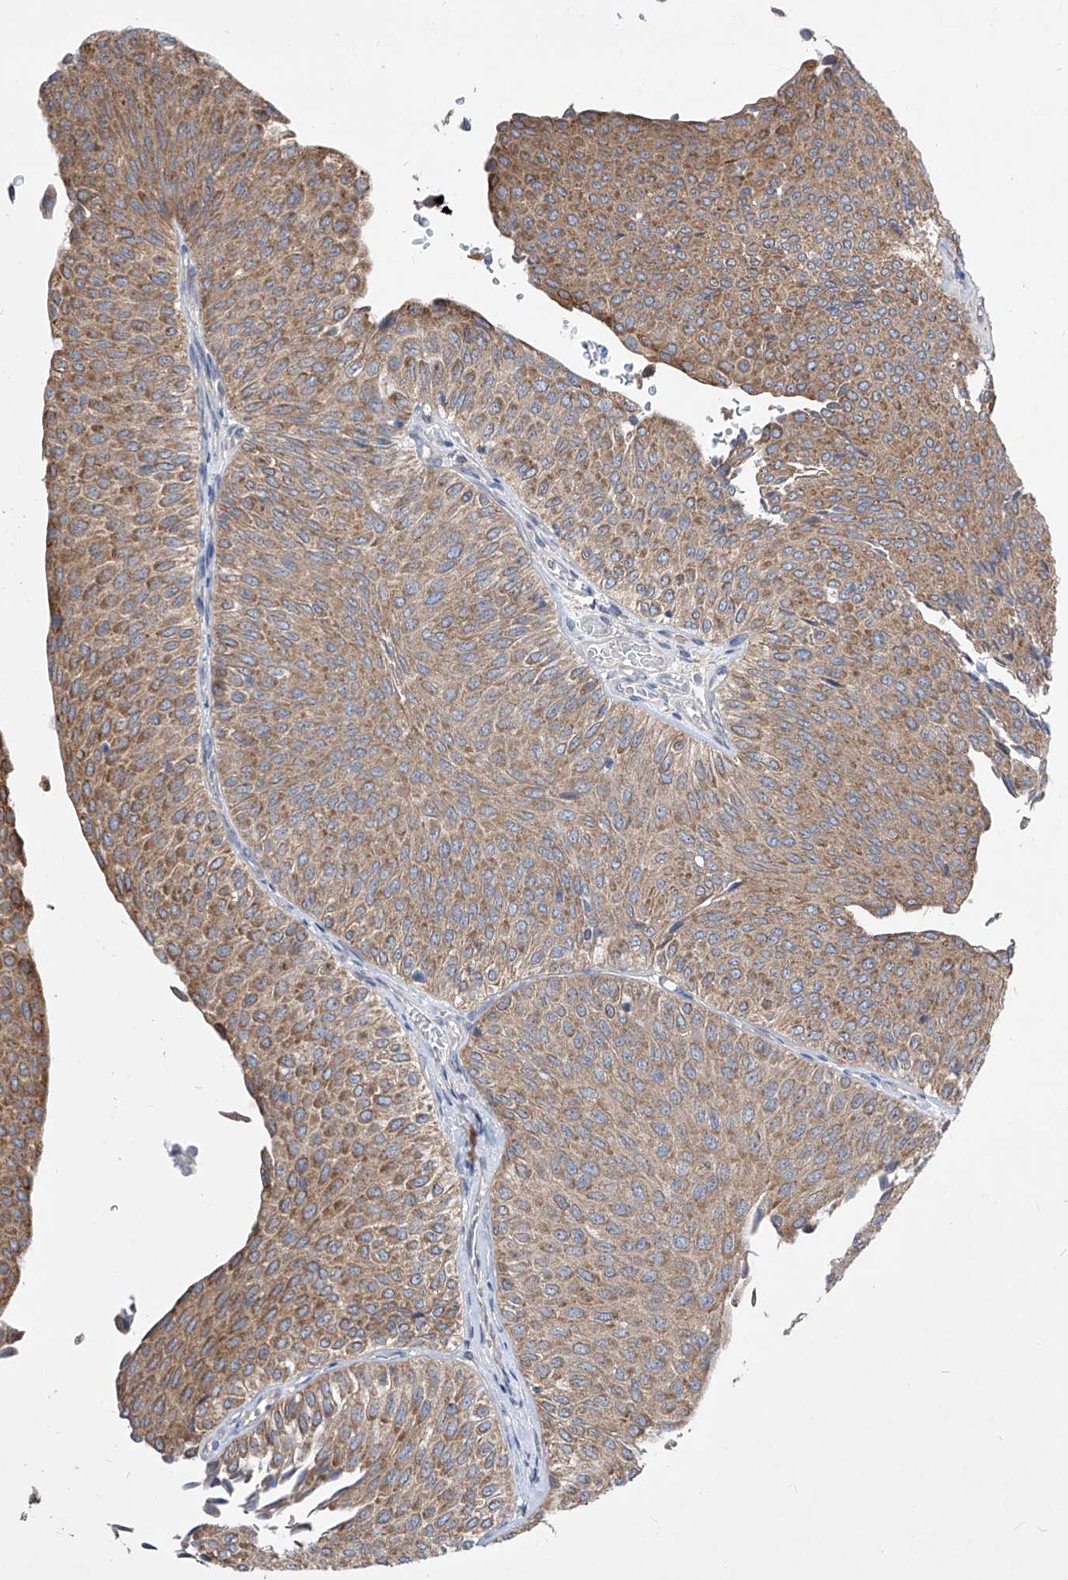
{"staining": {"intensity": "moderate", "quantity": ">75%", "location": "cytoplasmic/membranous"}, "tissue": "urothelial cancer", "cell_type": "Tumor cells", "image_type": "cancer", "snomed": [{"axis": "morphology", "description": "Urothelial carcinoma, Low grade"}, {"axis": "topography", "description": "Urinary bladder"}], "caption": "Immunohistochemistry of urothelial carcinoma (low-grade) displays medium levels of moderate cytoplasmic/membranous positivity in approximately >75% of tumor cells. The protein is shown in brown color, while the nuclei are stained blue.", "gene": "UFL1", "patient": {"sex": "male", "age": 78}}